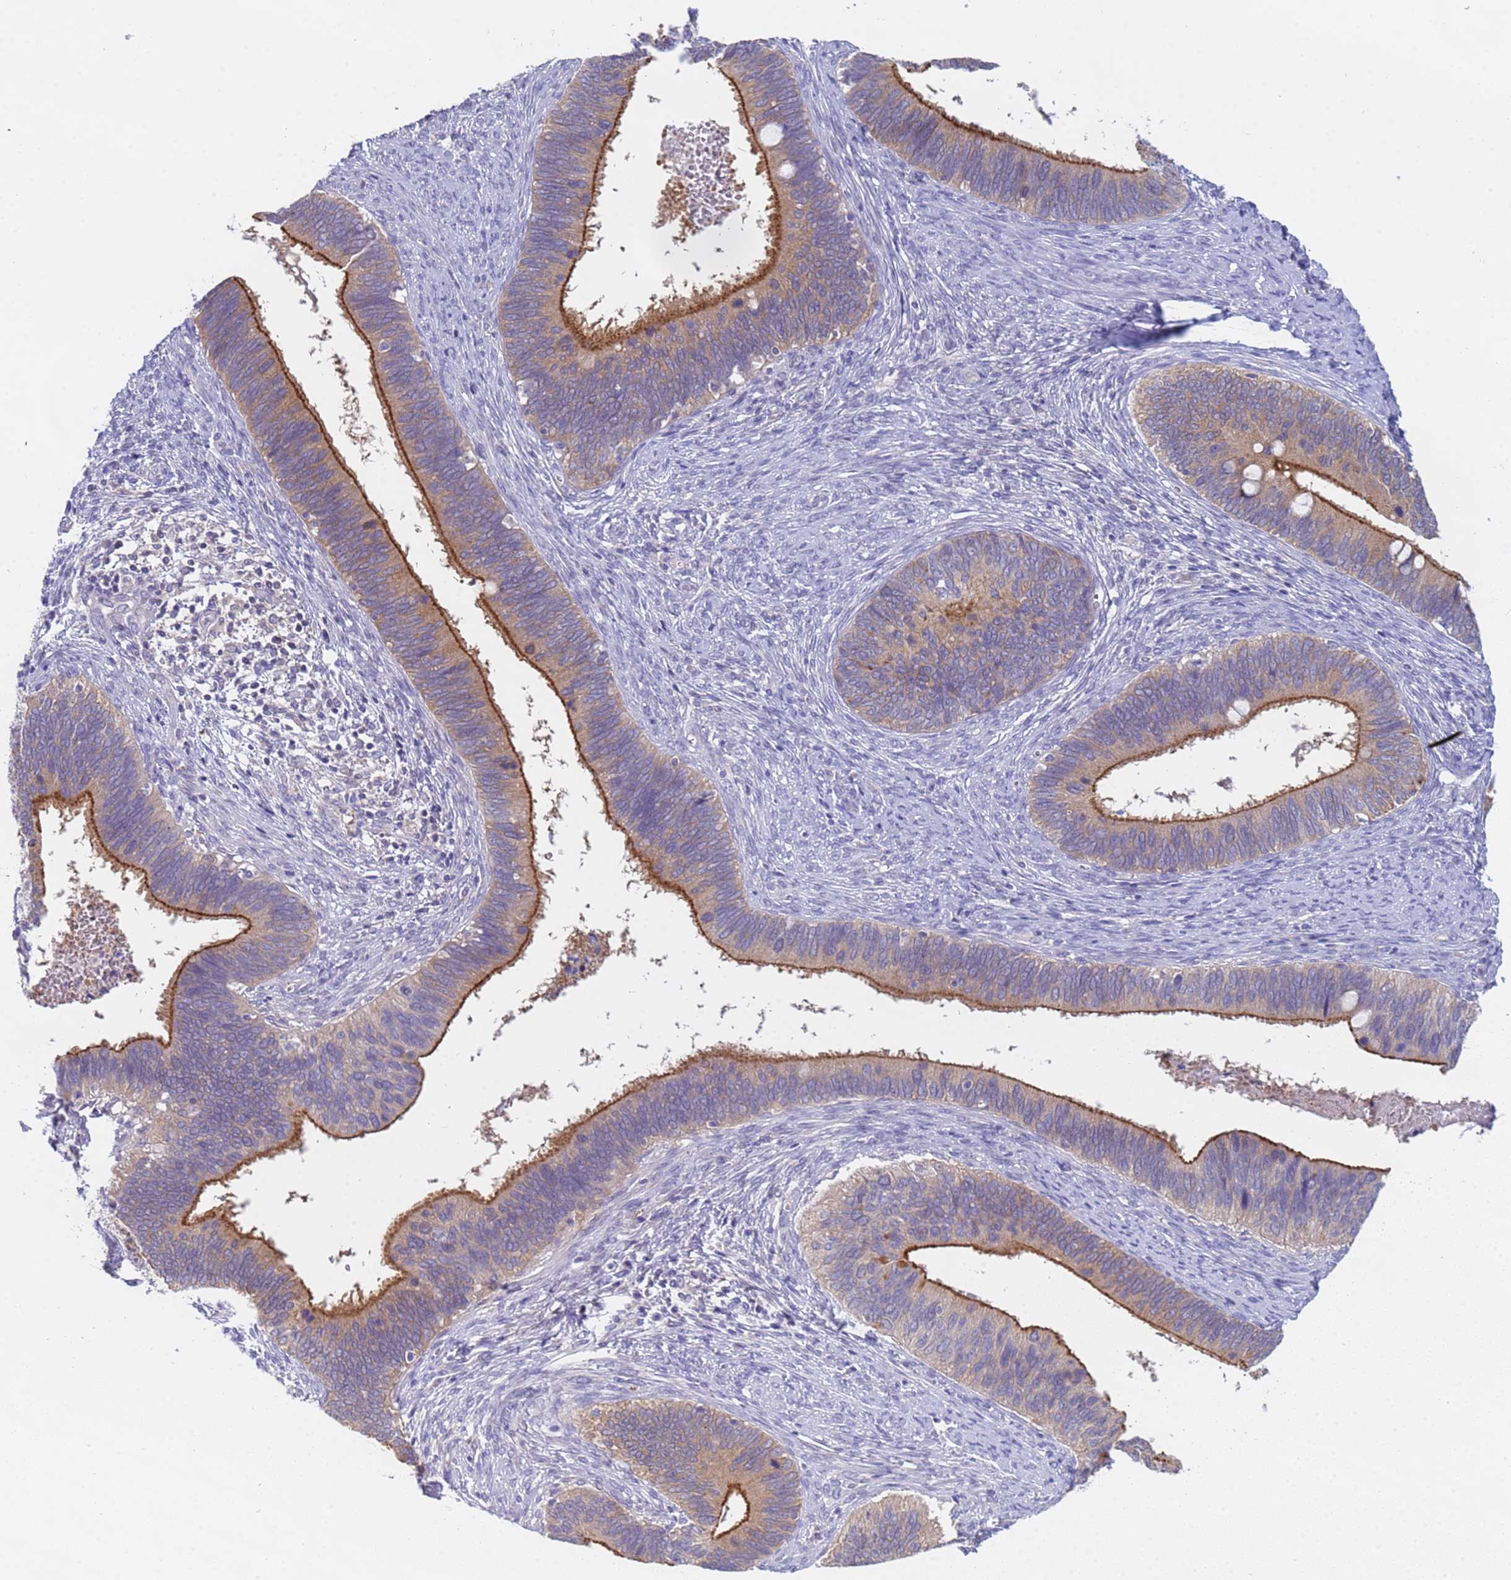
{"staining": {"intensity": "strong", "quantity": "25%-75%", "location": "cytoplasmic/membranous"}, "tissue": "cervical cancer", "cell_type": "Tumor cells", "image_type": "cancer", "snomed": [{"axis": "morphology", "description": "Adenocarcinoma, NOS"}, {"axis": "topography", "description": "Cervix"}], "caption": "Immunohistochemical staining of cervical cancer exhibits high levels of strong cytoplasmic/membranous protein expression in about 25%-75% of tumor cells. (DAB IHC, brown staining for protein, blue staining for nuclei).", "gene": "CAPN7", "patient": {"sex": "female", "age": 42}}